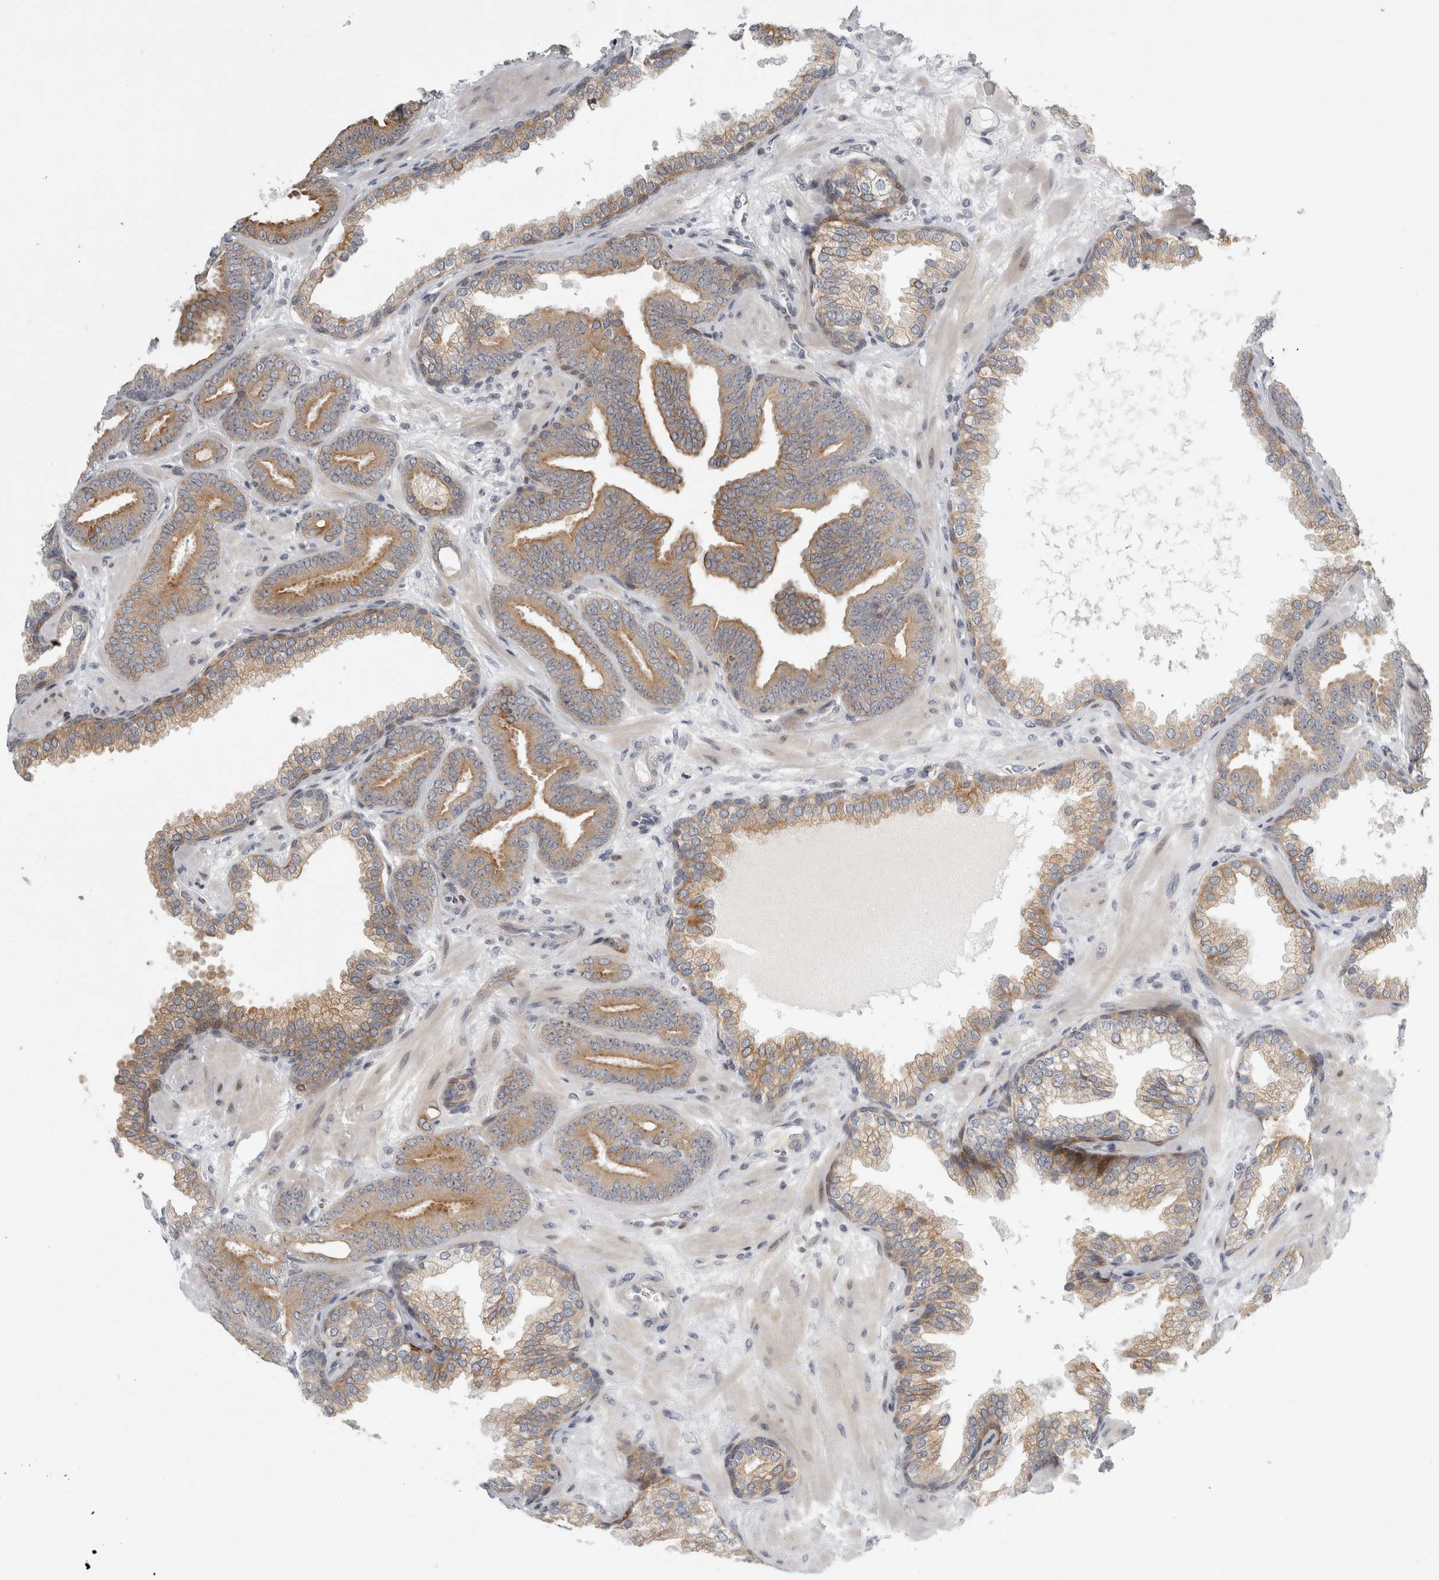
{"staining": {"intensity": "weak", "quantity": ">75%", "location": "cytoplasmic/membranous"}, "tissue": "prostate cancer", "cell_type": "Tumor cells", "image_type": "cancer", "snomed": [{"axis": "morphology", "description": "Adenocarcinoma, Low grade"}, {"axis": "topography", "description": "Prostate"}], "caption": "Protein staining of prostate low-grade adenocarcinoma tissue reveals weak cytoplasmic/membranous staining in about >75% of tumor cells. (DAB = brown stain, brightfield microscopy at high magnification).", "gene": "UTP25", "patient": {"sex": "male", "age": 62}}